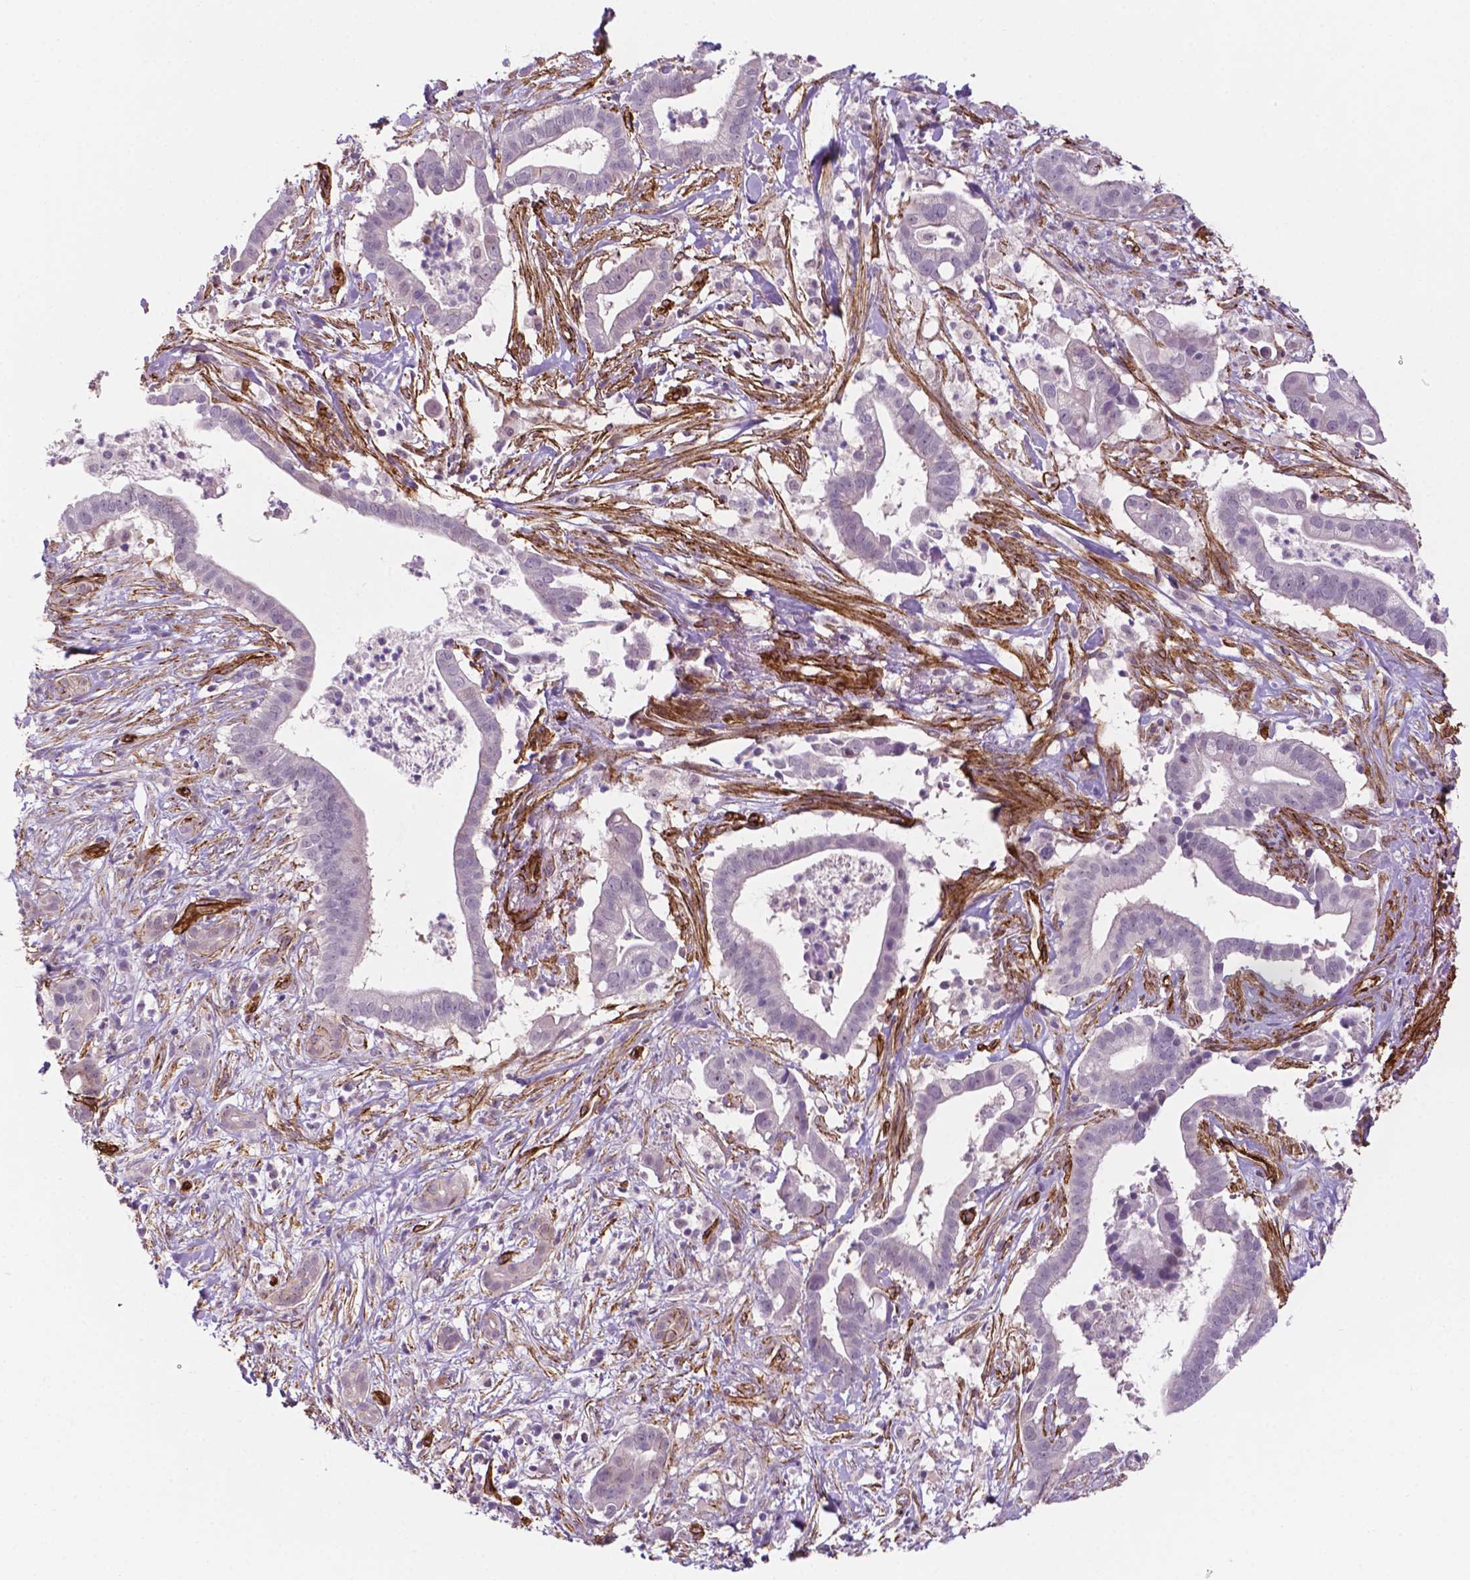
{"staining": {"intensity": "negative", "quantity": "none", "location": "none"}, "tissue": "pancreatic cancer", "cell_type": "Tumor cells", "image_type": "cancer", "snomed": [{"axis": "morphology", "description": "Adenocarcinoma, NOS"}, {"axis": "topography", "description": "Pancreas"}], "caption": "Immunohistochemistry (IHC) of human adenocarcinoma (pancreatic) demonstrates no positivity in tumor cells.", "gene": "EGFL8", "patient": {"sex": "male", "age": 61}}